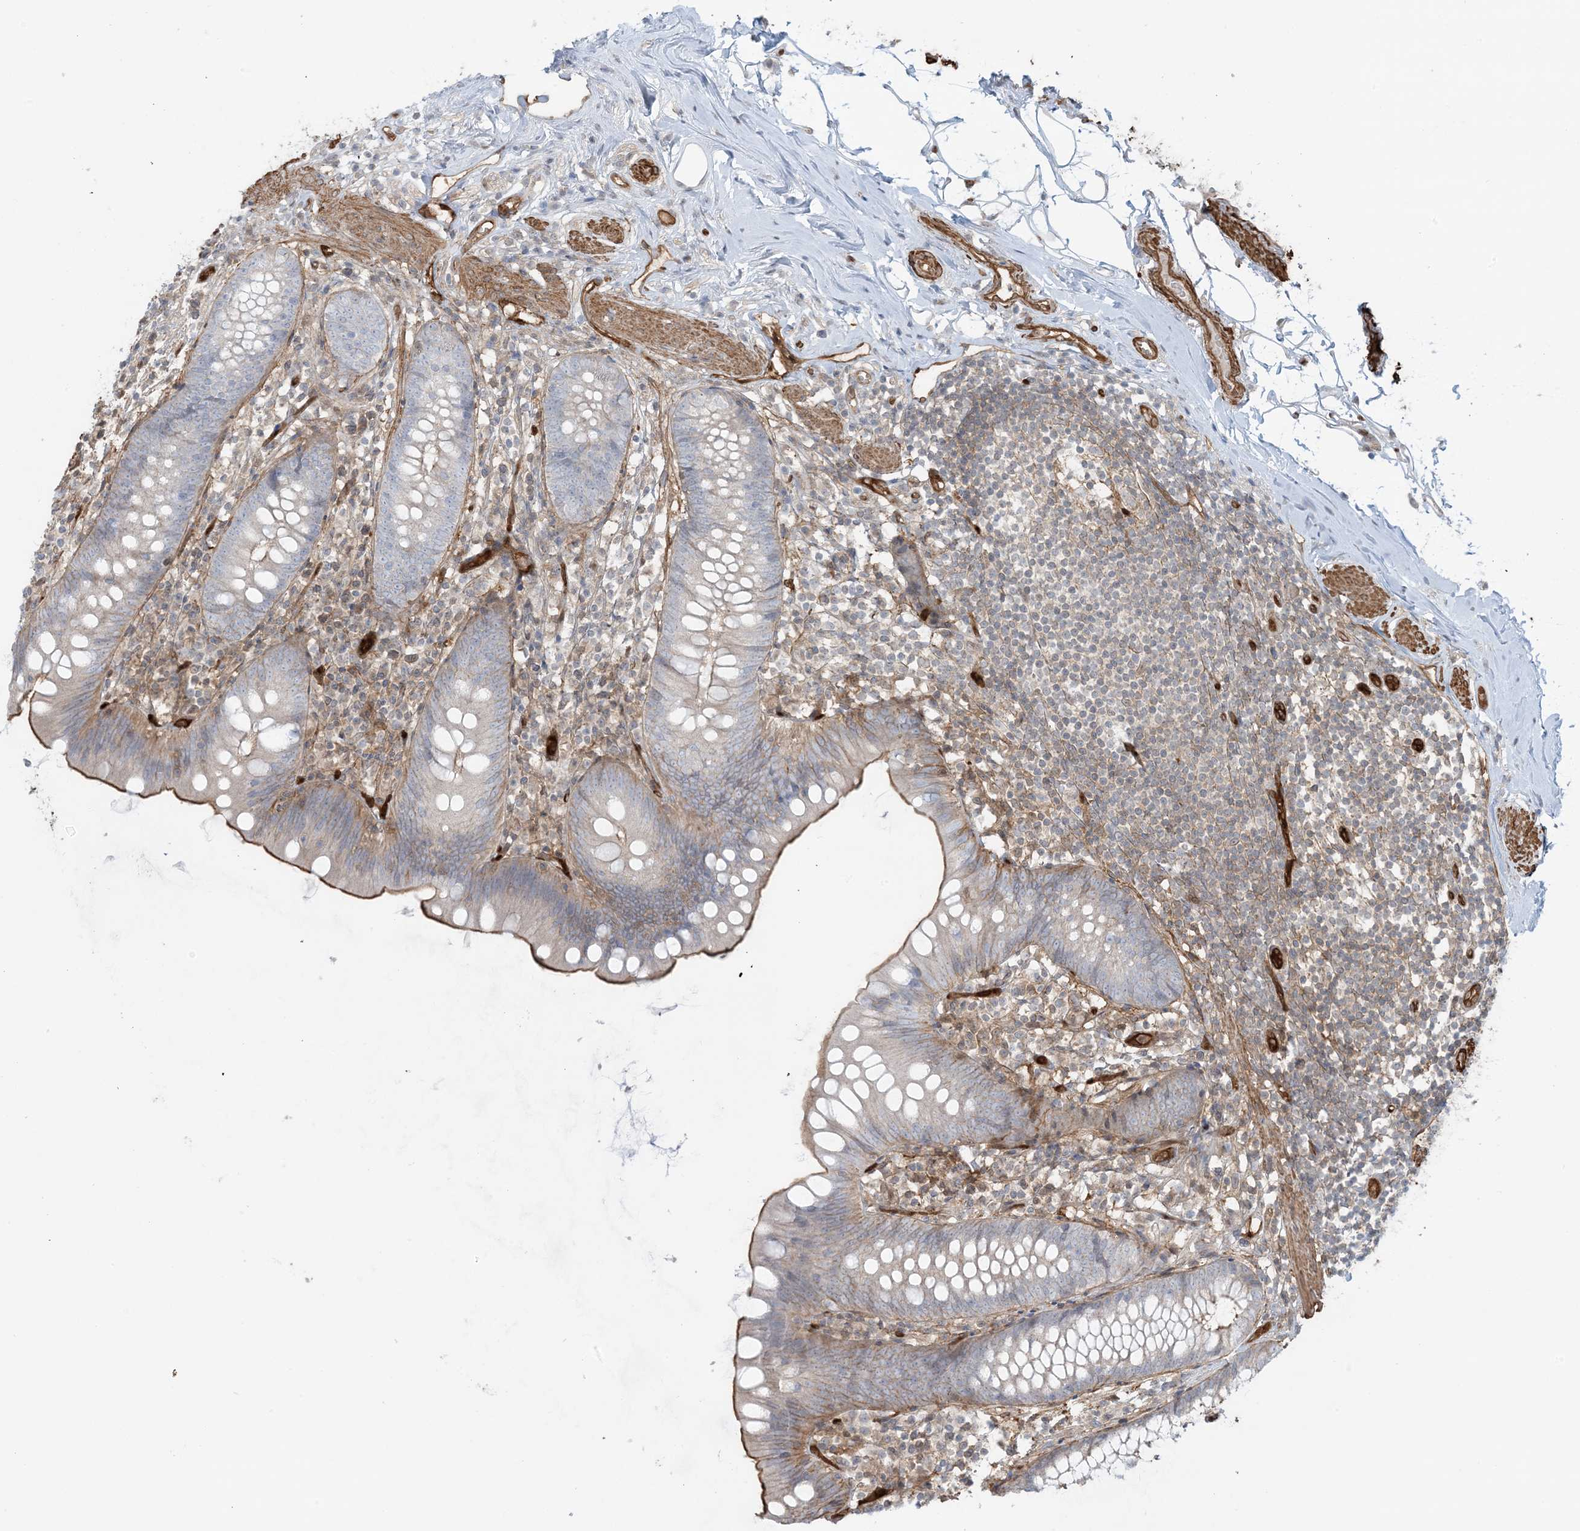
{"staining": {"intensity": "moderate", "quantity": "25%-75%", "location": "cytoplasmic/membranous"}, "tissue": "appendix", "cell_type": "Glandular cells", "image_type": "normal", "snomed": [{"axis": "morphology", "description": "Normal tissue, NOS"}, {"axis": "topography", "description": "Appendix"}], "caption": "Moderate cytoplasmic/membranous staining is identified in approximately 25%-75% of glandular cells in normal appendix.", "gene": "PPM1F", "patient": {"sex": "female", "age": 62}}